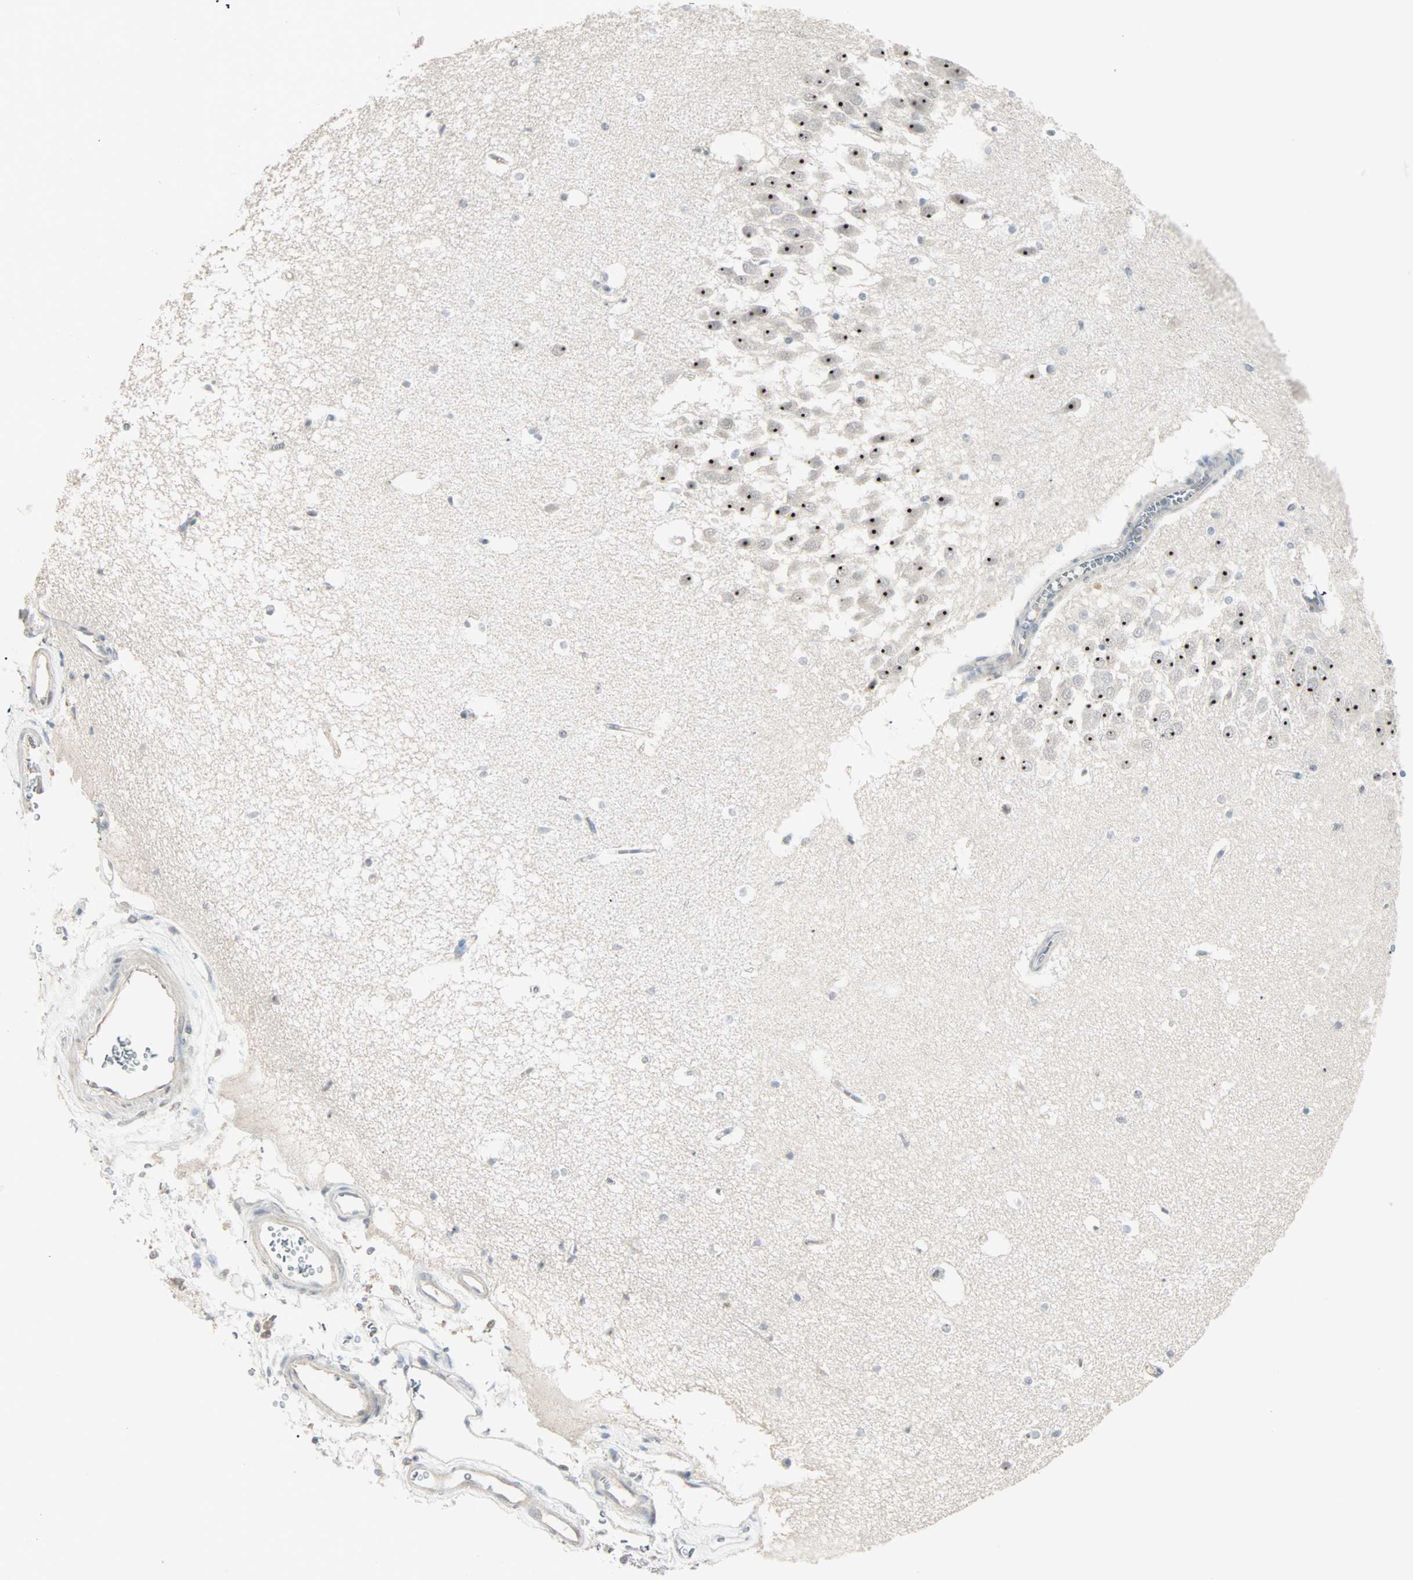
{"staining": {"intensity": "weak", "quantity": "<25%", "location": "cytoplasmic/membranous"}, "tissue": "hippocampus", "cell_type": "Glial cells", "image_type": "normal", "snomed": [{"axis": "morphology", "description": "Normal tissue, NOS"}, {"axis": "topography", "description": "Hippocampus"}], "caption": "This is an IHC micrograph of benign human hippocampus. There is no expression in glial cells.", "gene": "KDM4A", "patient": {"sex": "male", "age": 45}}